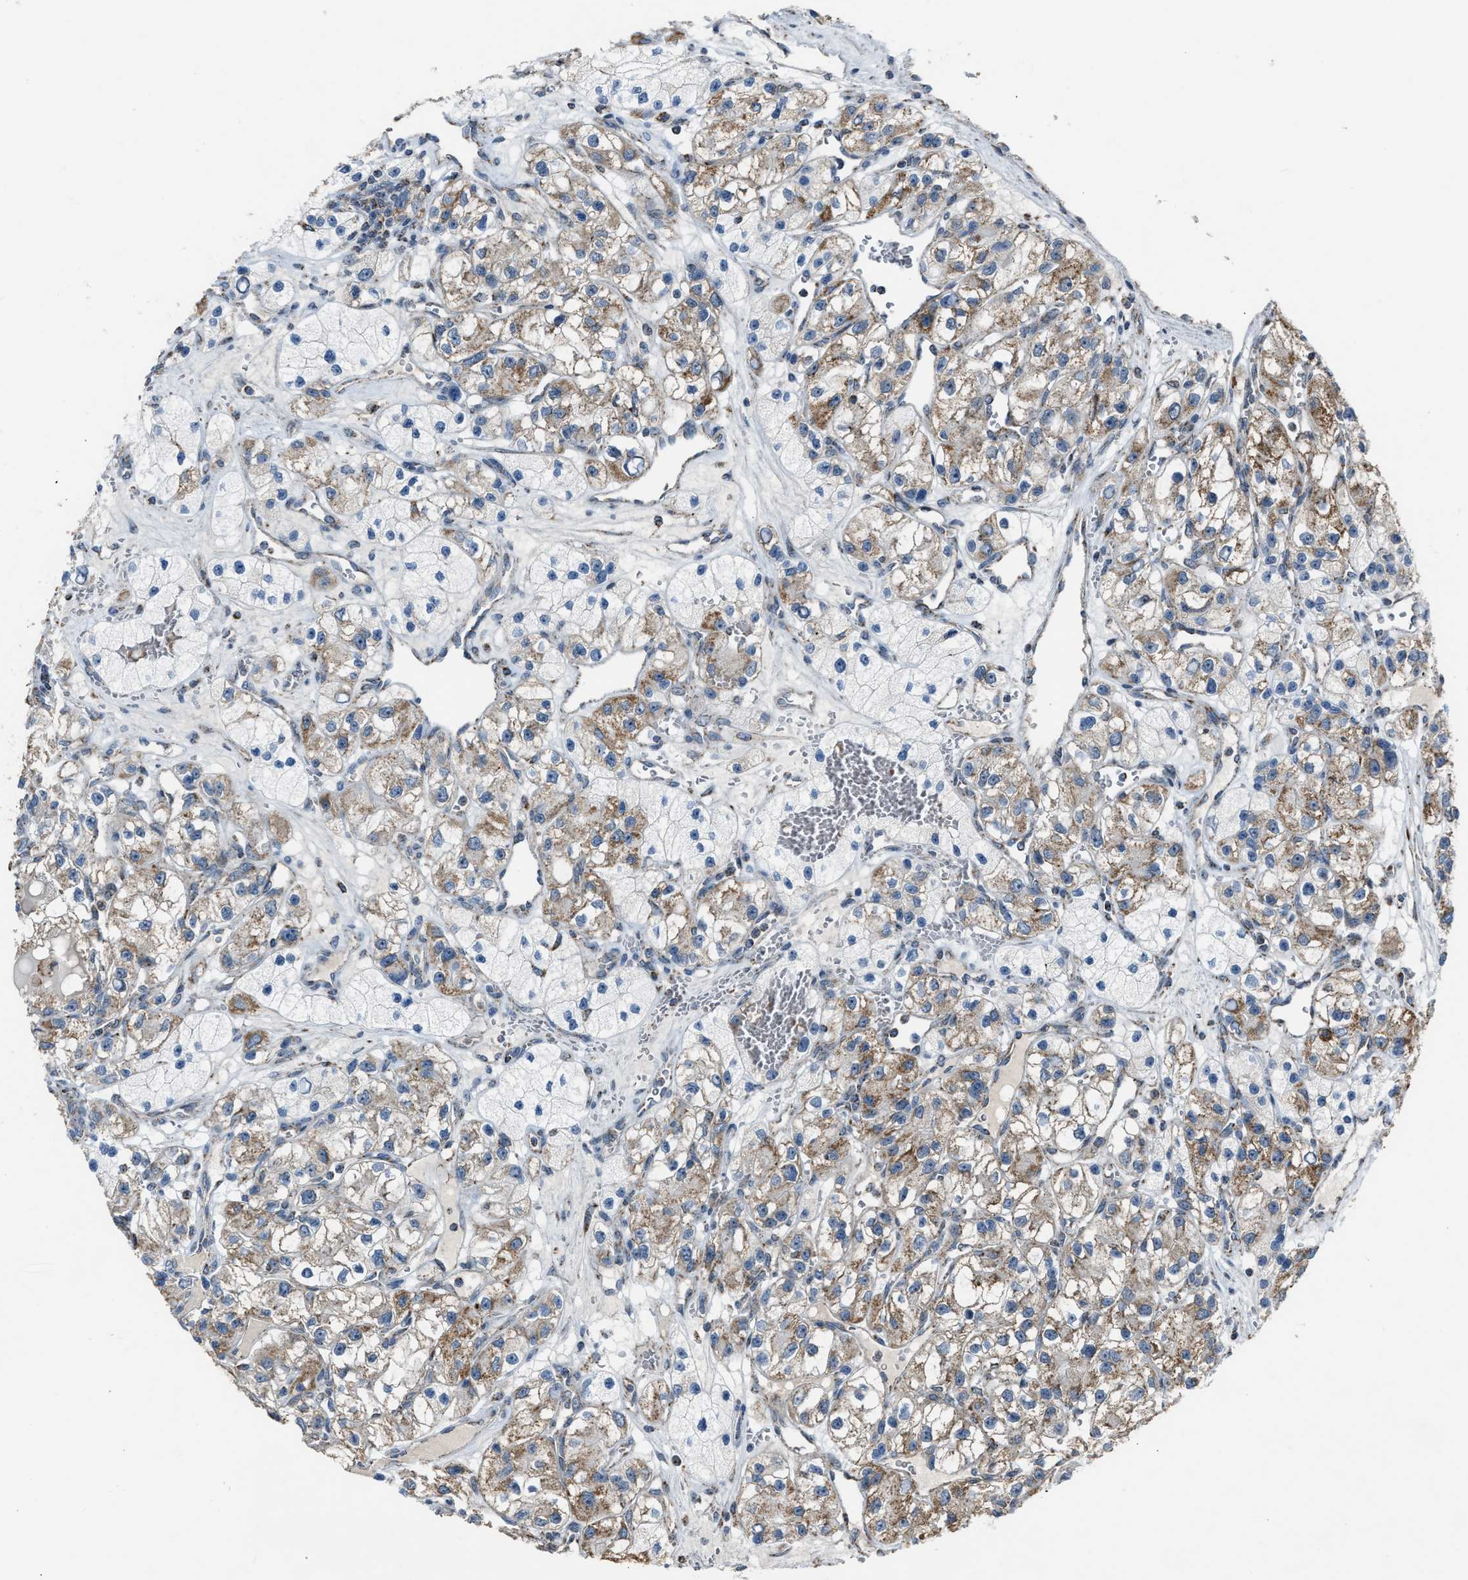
{"staining": {"intensity": "moderate", "quantity": ">75%", "location": "cytoplasmic/membranous"}, "tissue": "renal cancer", "cell_type": "Tumor cells", "image_type": "cancer", "snomed": [{"axis": "morphology", "description": "Adenocarcinoma, NOS"}, {"axis": "topography", "description": "Kidney"}], "caption": "Protein analysis of renal adenocarcinoma tissue reveals moderate cytoplasmic/membranous positivity in approximately >75% of tumor cells. (Brightfield microscopy of DAB IHC at high magnification).", "gene": "CHN2", "patient": {"sex": "female", "age": 57}}